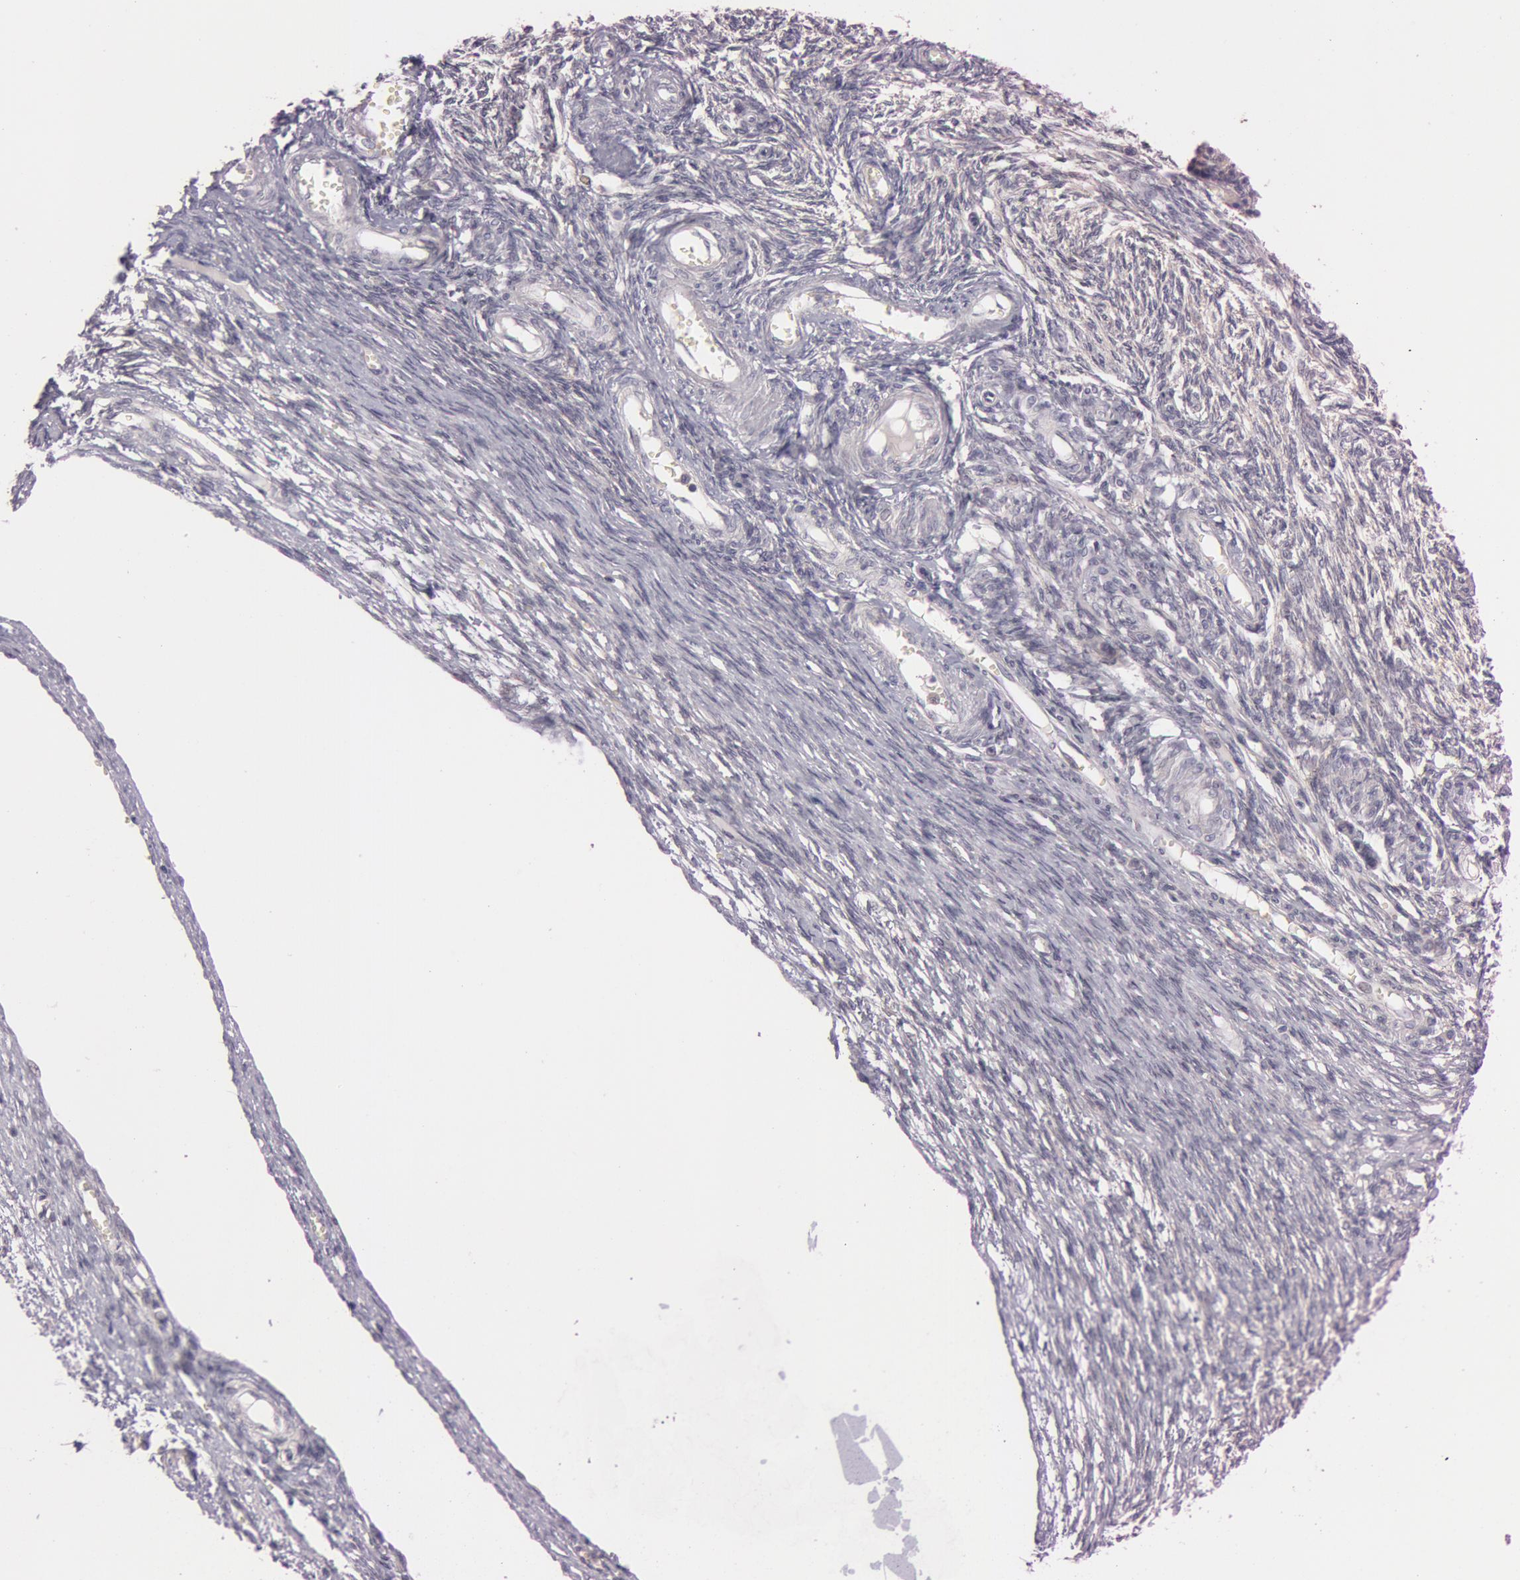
{"staining": {"intensity": "negative", "quantity": "none", "location": "none"}, "tissue": "ovarian cancer", "cell_type": "Tumor cells", "image_type": "cancer", "snomed": [{"axis": "morphology", "description": "Cystadenocarcinoma, mucinous, NOS"}, {"axis": "topography", "description": "Ovary"}], "caption": "A high-resolution image shows IHC staining of ovarian cancer, which exhibits no significant positivity in tumor cells.", "gene": "RALGAPA1", "patient": {"sex": "female", "age": 57}}